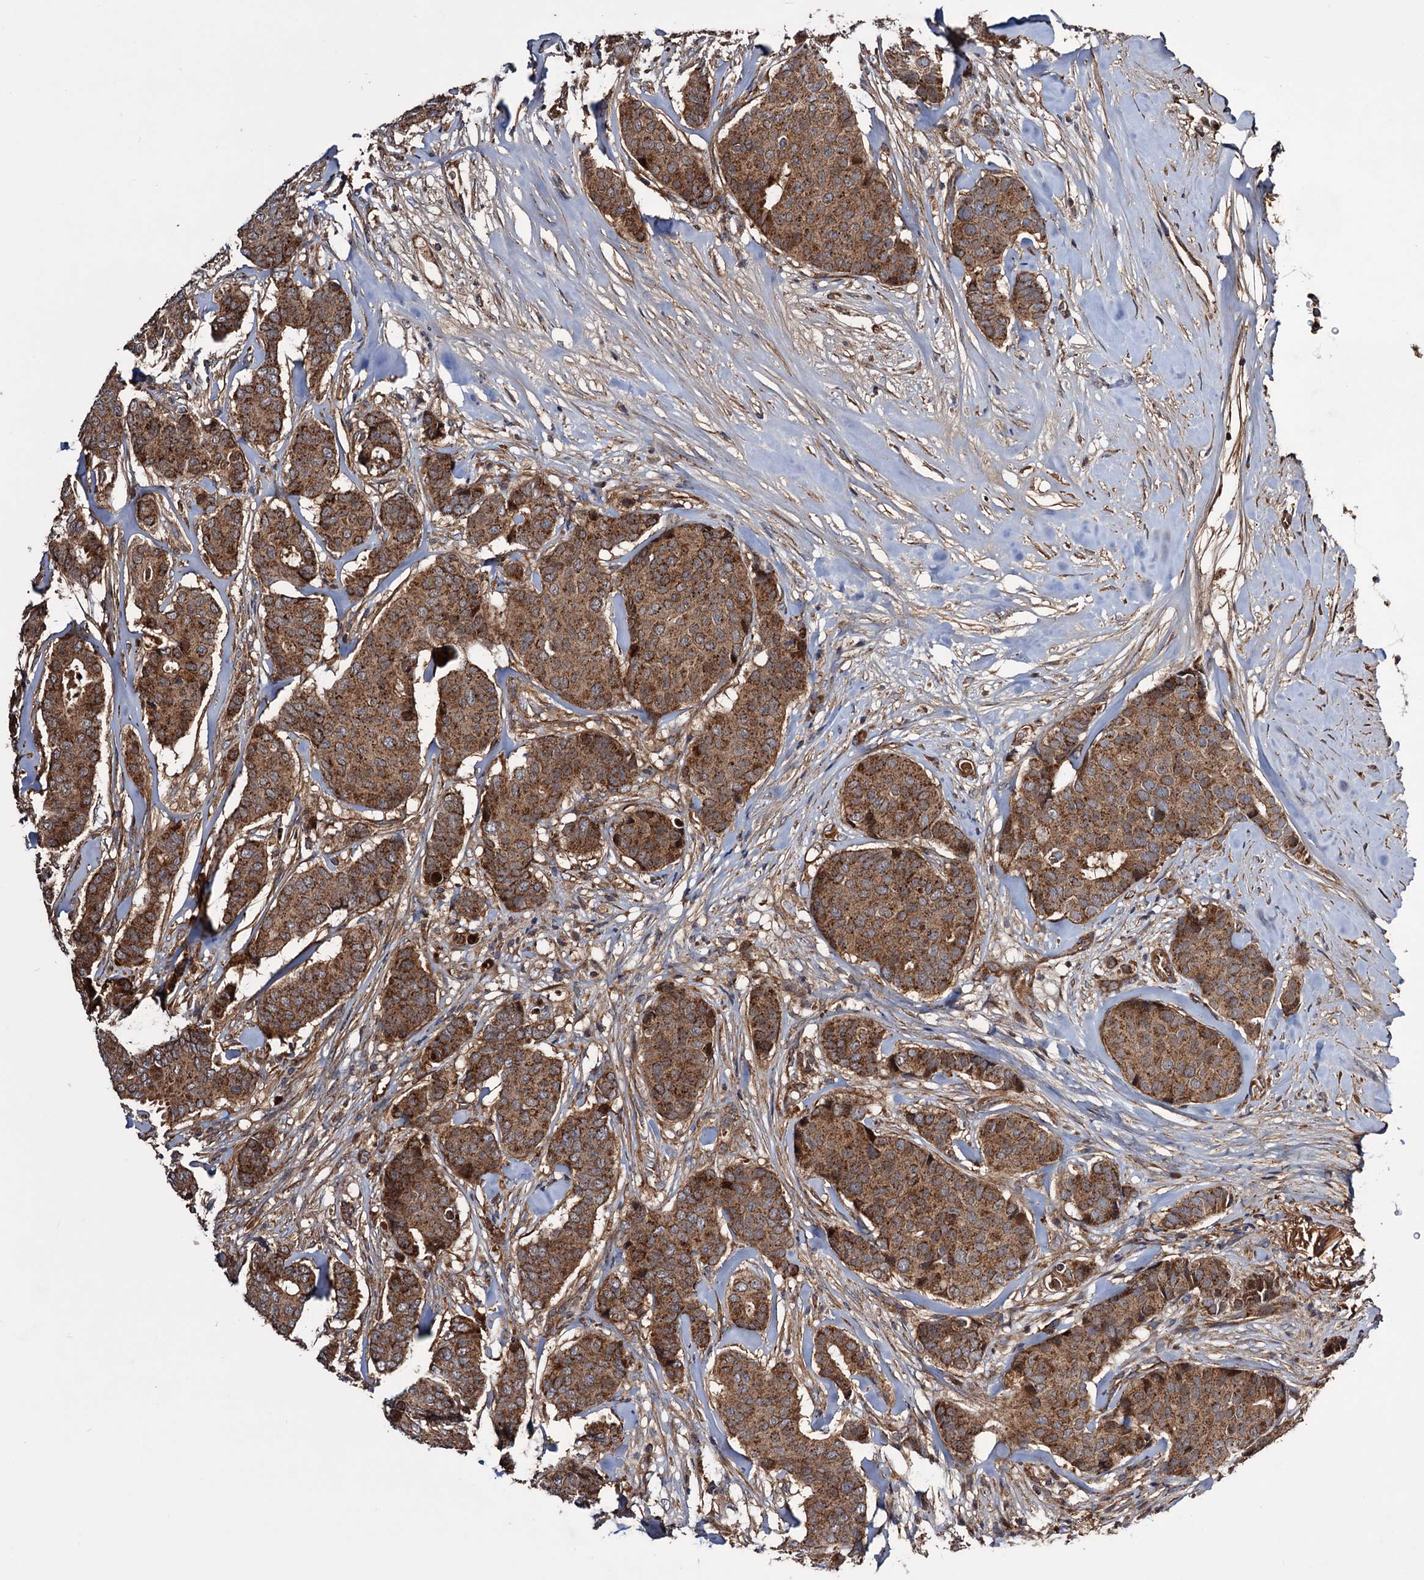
{"staining": {"intensity": "strong", "quantity": ">75%", "location": "cytoplasmic/membranous"}, "tissue": "breast cancer", "cell_type": "Tumor cells", "image_type": "cancer", "snomed": [{"axis": "morphology", "description": "Duct carcinoma"}, {"axis": "topography", "description": "Breast"}], "caption": "Immunohistochemical staining of intraductal carcinoma (breast) shows strong cytoplasmic/membranous protein positivity in approximately >75% of tumor cells. Using DAB (3,3'-diaminobenzidine) (brown) and hematoxylin (blue) stains, captured at high magnification using brightfield microscopy.", "gene": "MRPL42", "patient": {"sex": "female", "age": 75}}